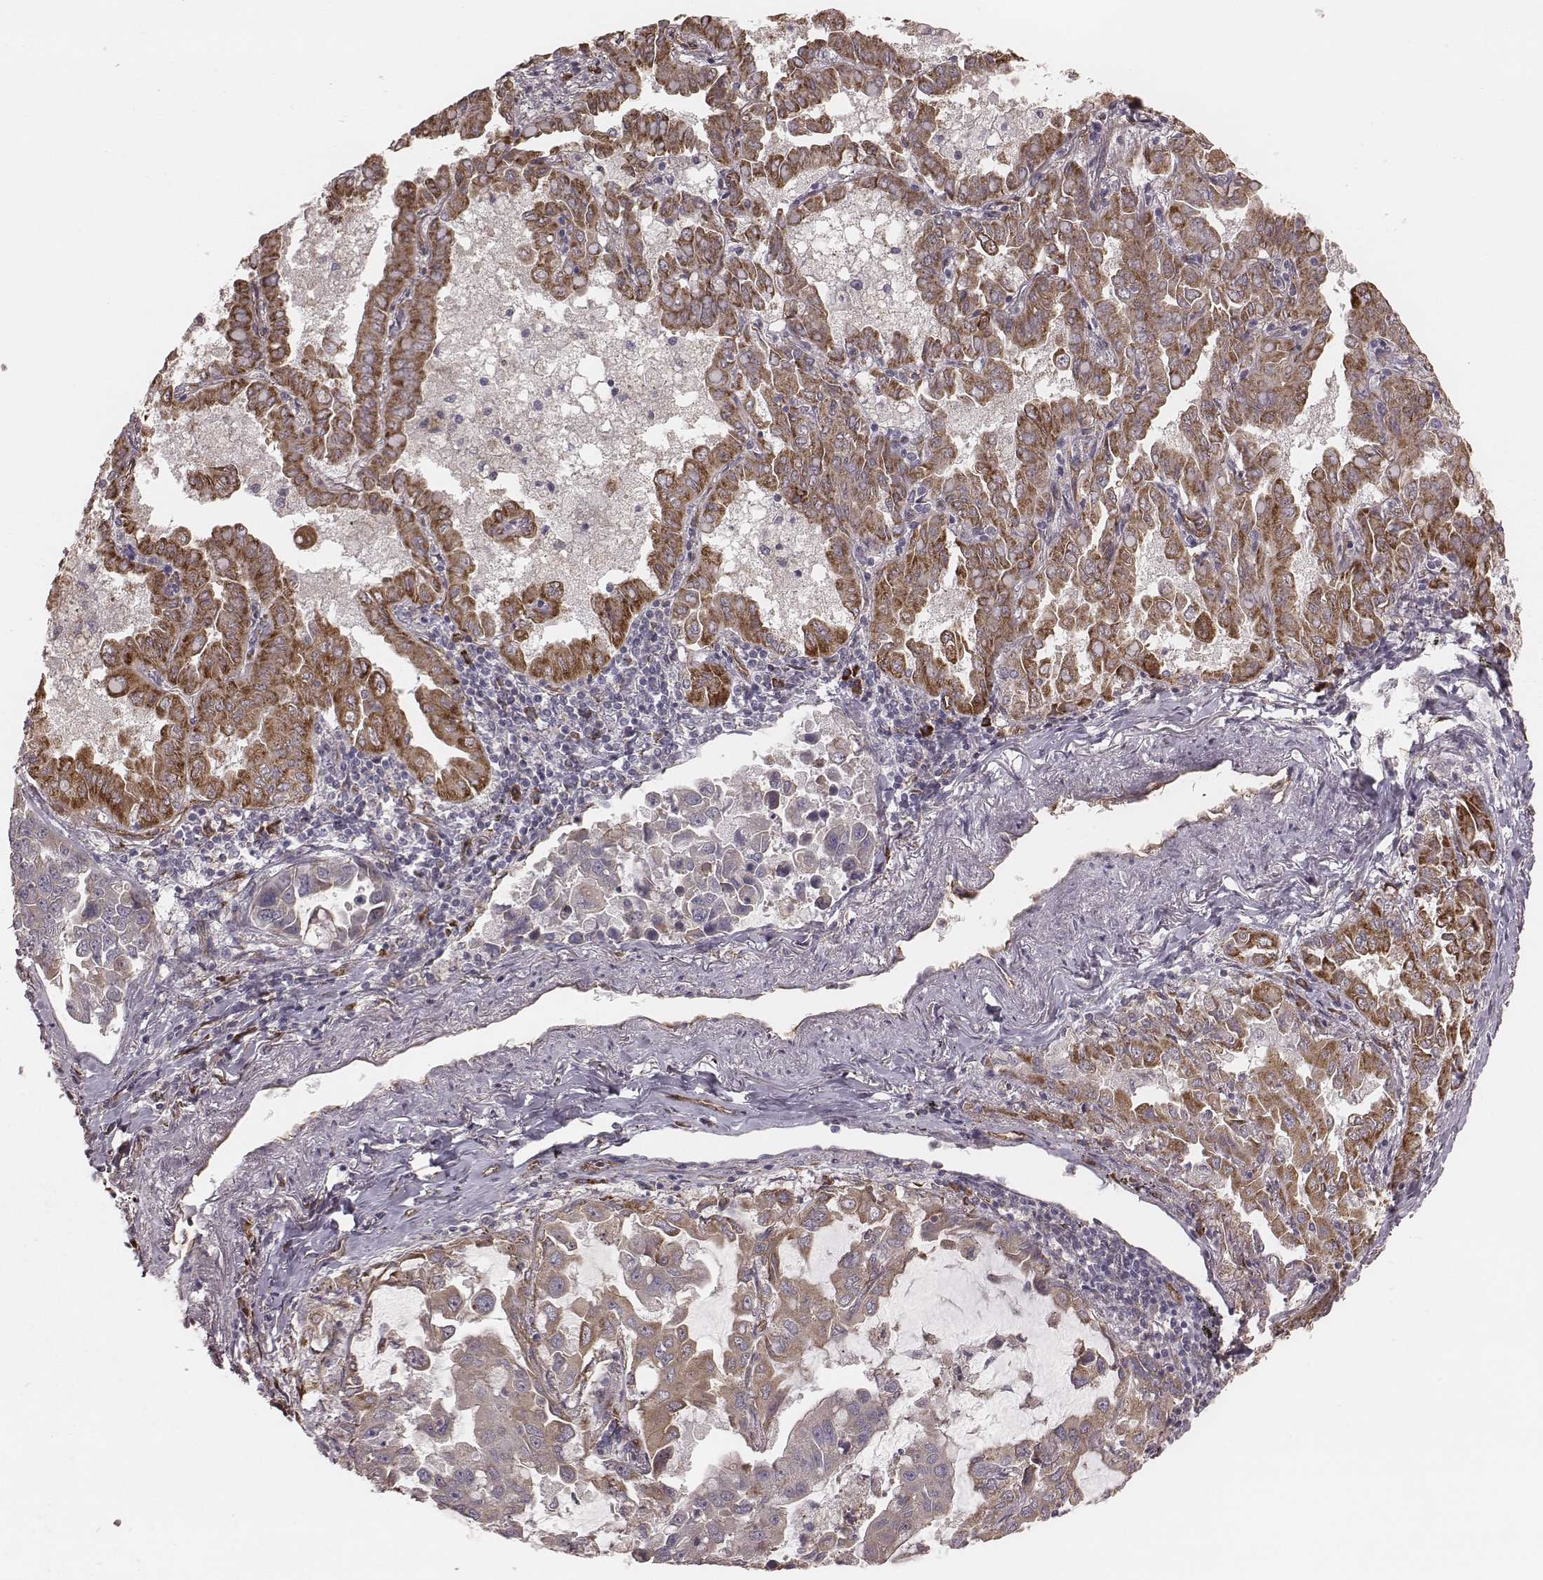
{"staining": {"intensity": "moderate", "quantity": ">75%", "location": "cytoplasmic/membranous"}, "tissue": "lung cancer", "cell_type": "Tumor cells", "image_type": "cancer", "snomed": [{"axis": "morphology", "description": "Adenocarcinoma, NOS"}, {"axis": "topography", "description": "Lung"}], "caption": "The histopathology image displays a brown stain indicating the presence of a protein in the cytoplasmic/membranous of tumor cells in lung adenocarcinoma.", "gene": "PALMD", "patient": {"sex": "male", "age": 64}}